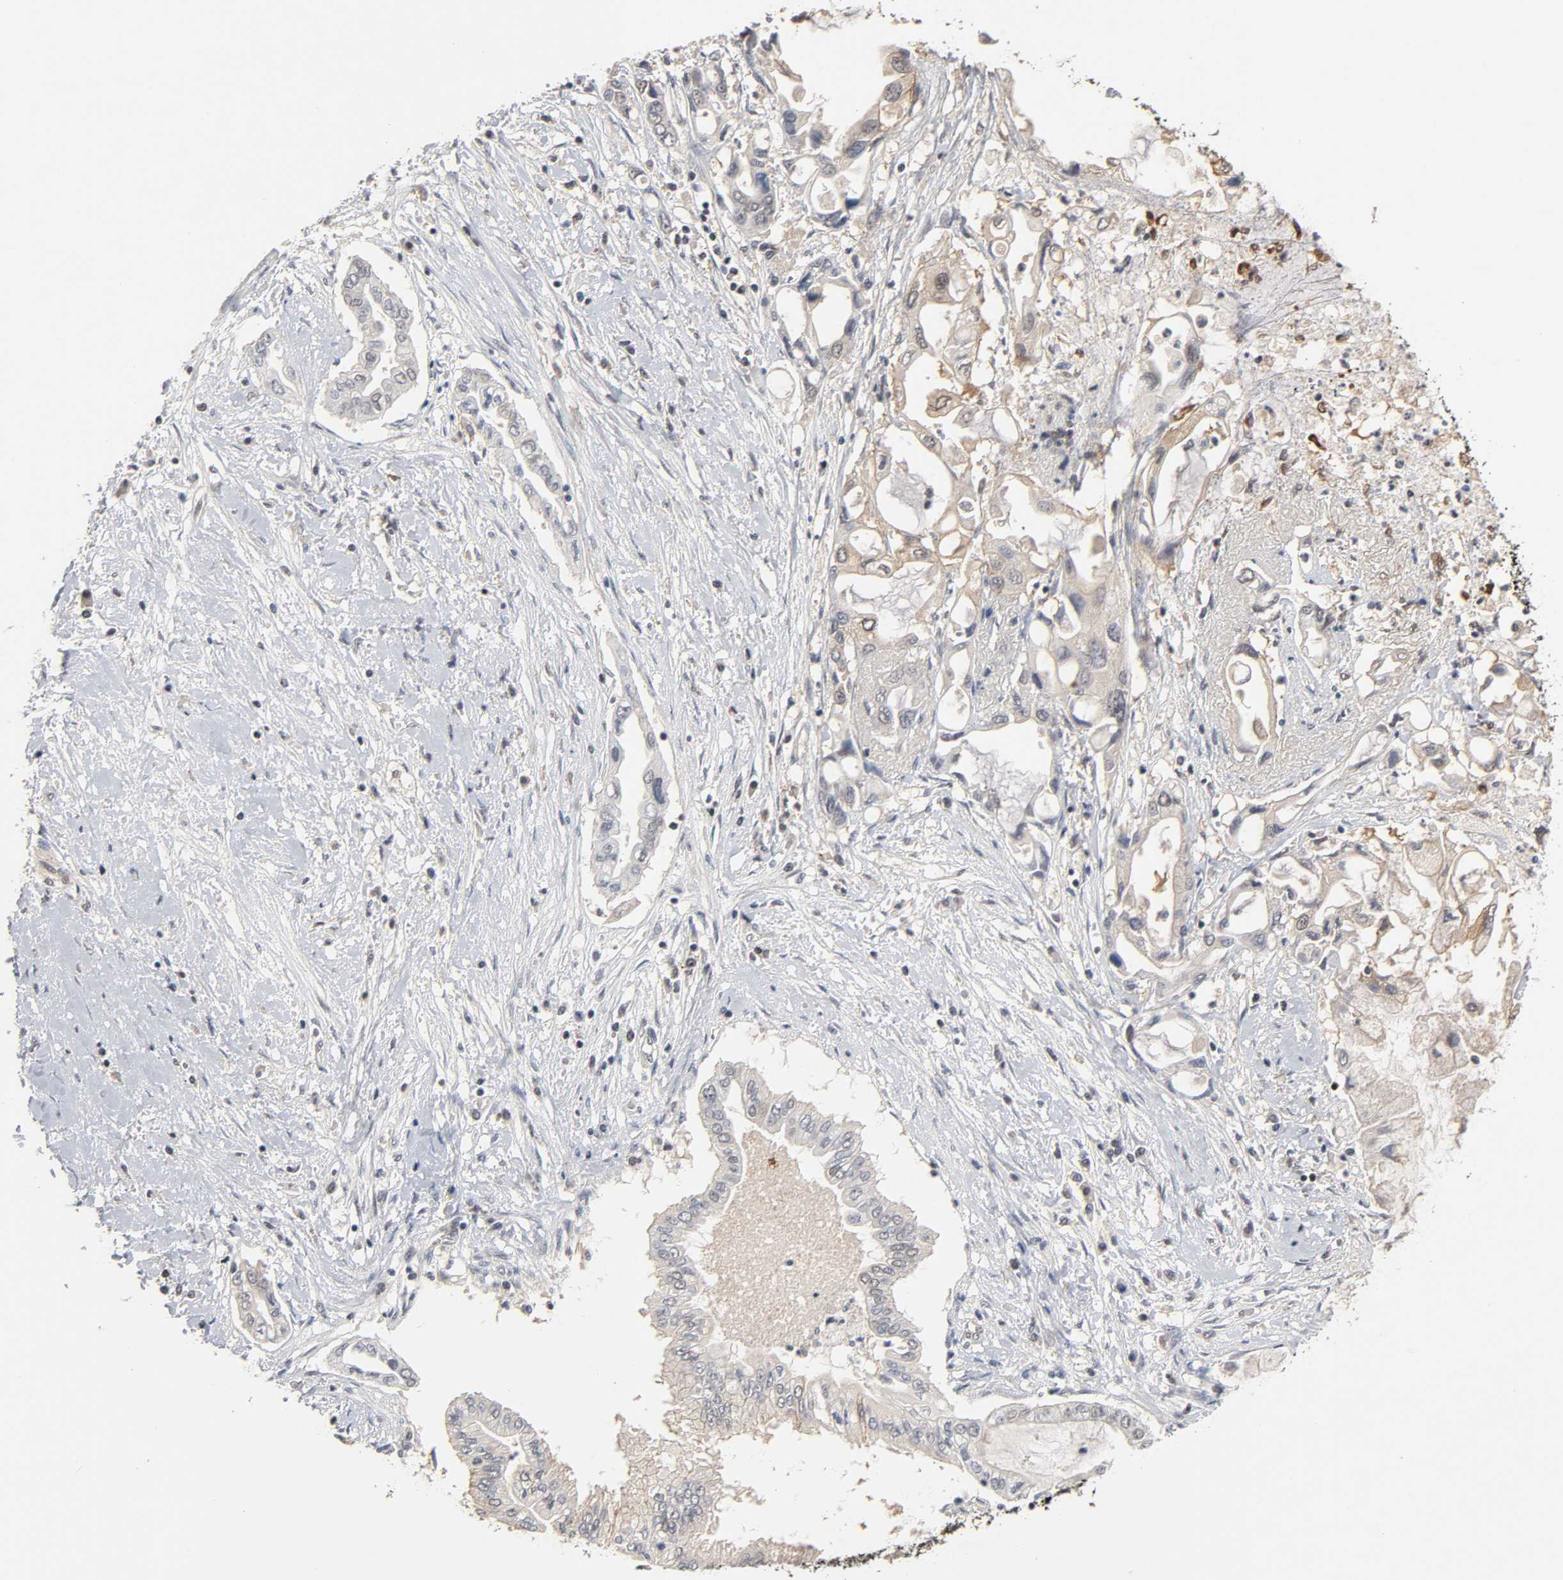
{"staining": {"intensity": "moderate", "quantity": "25%-75%", "location": "cytoplasmic/membranous"}, "tissue": "pancreatic cancer", "cell_type": "Tumor cells", "image_type": "cancer", "snomed": [{"axis": "morphology", "description": "Adenocarcinoma, NOS"}, {"axis": "topography", "description": "Pancreas"}], "caption": "Brown immunohistochemical staining in pancreatic adenocarcinoma shows moderate cytoplasmic/membranous positivity in approximately 25%-75% of tumor cells. The protein of interest is shown in brown color, while the nuclei are stained blue.", "gene": "HTR1E", "patient": {"sex": "female", "age": 57}}